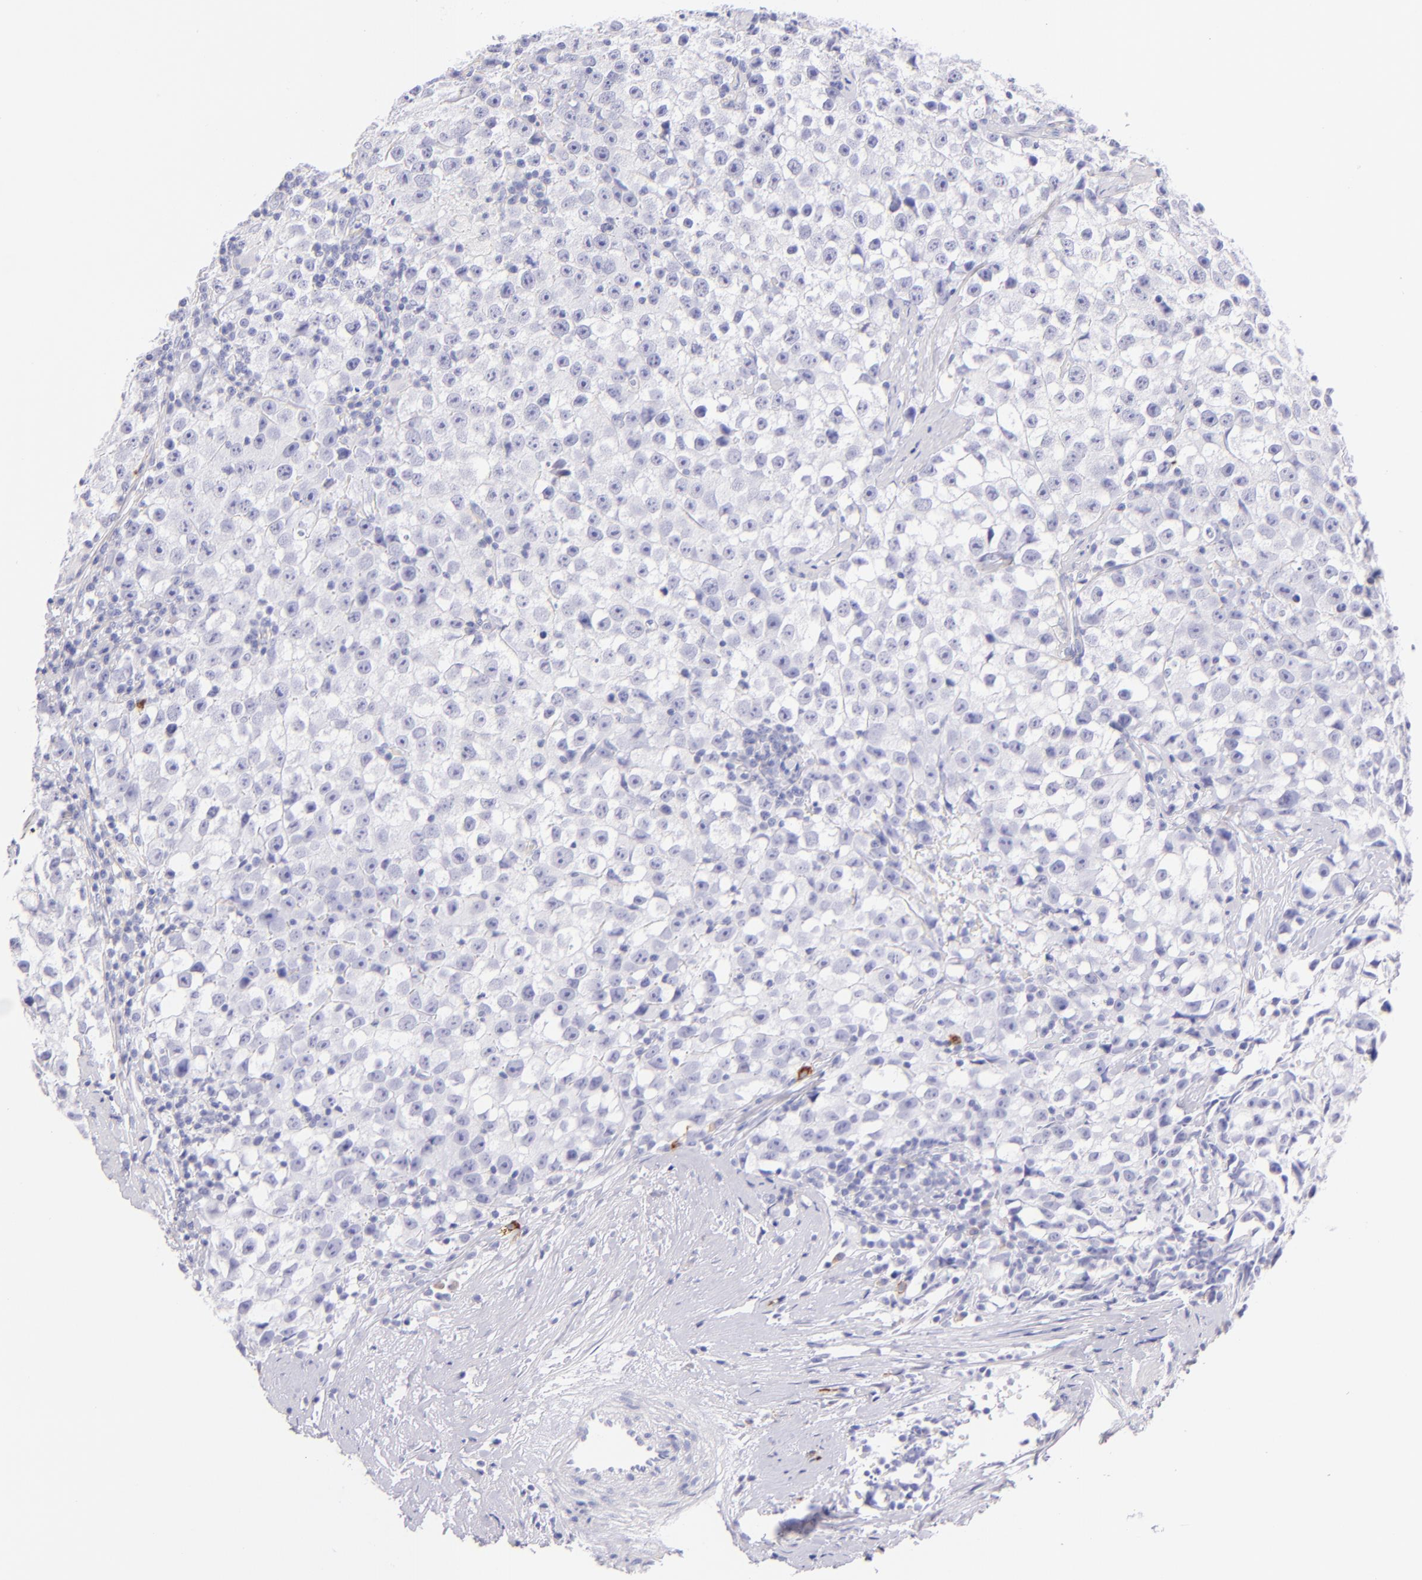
{"staining": {"intensity": "negative", "quantity": "none", "location": "none"}, "tissue": "testis cancer", "cell_type": "Tumor cells", "image_type": "cancer", "snomed": [{"axis": "morphology", "description": "Seminoma, NOS"}, {"axis": "topography", "description": "Testis"}], "caption": "Protein analysis of testis seminoma displays no significant staining in tumor cells.", "gene": "SDC1", "patient": {"sex": "male", "age": 35}}